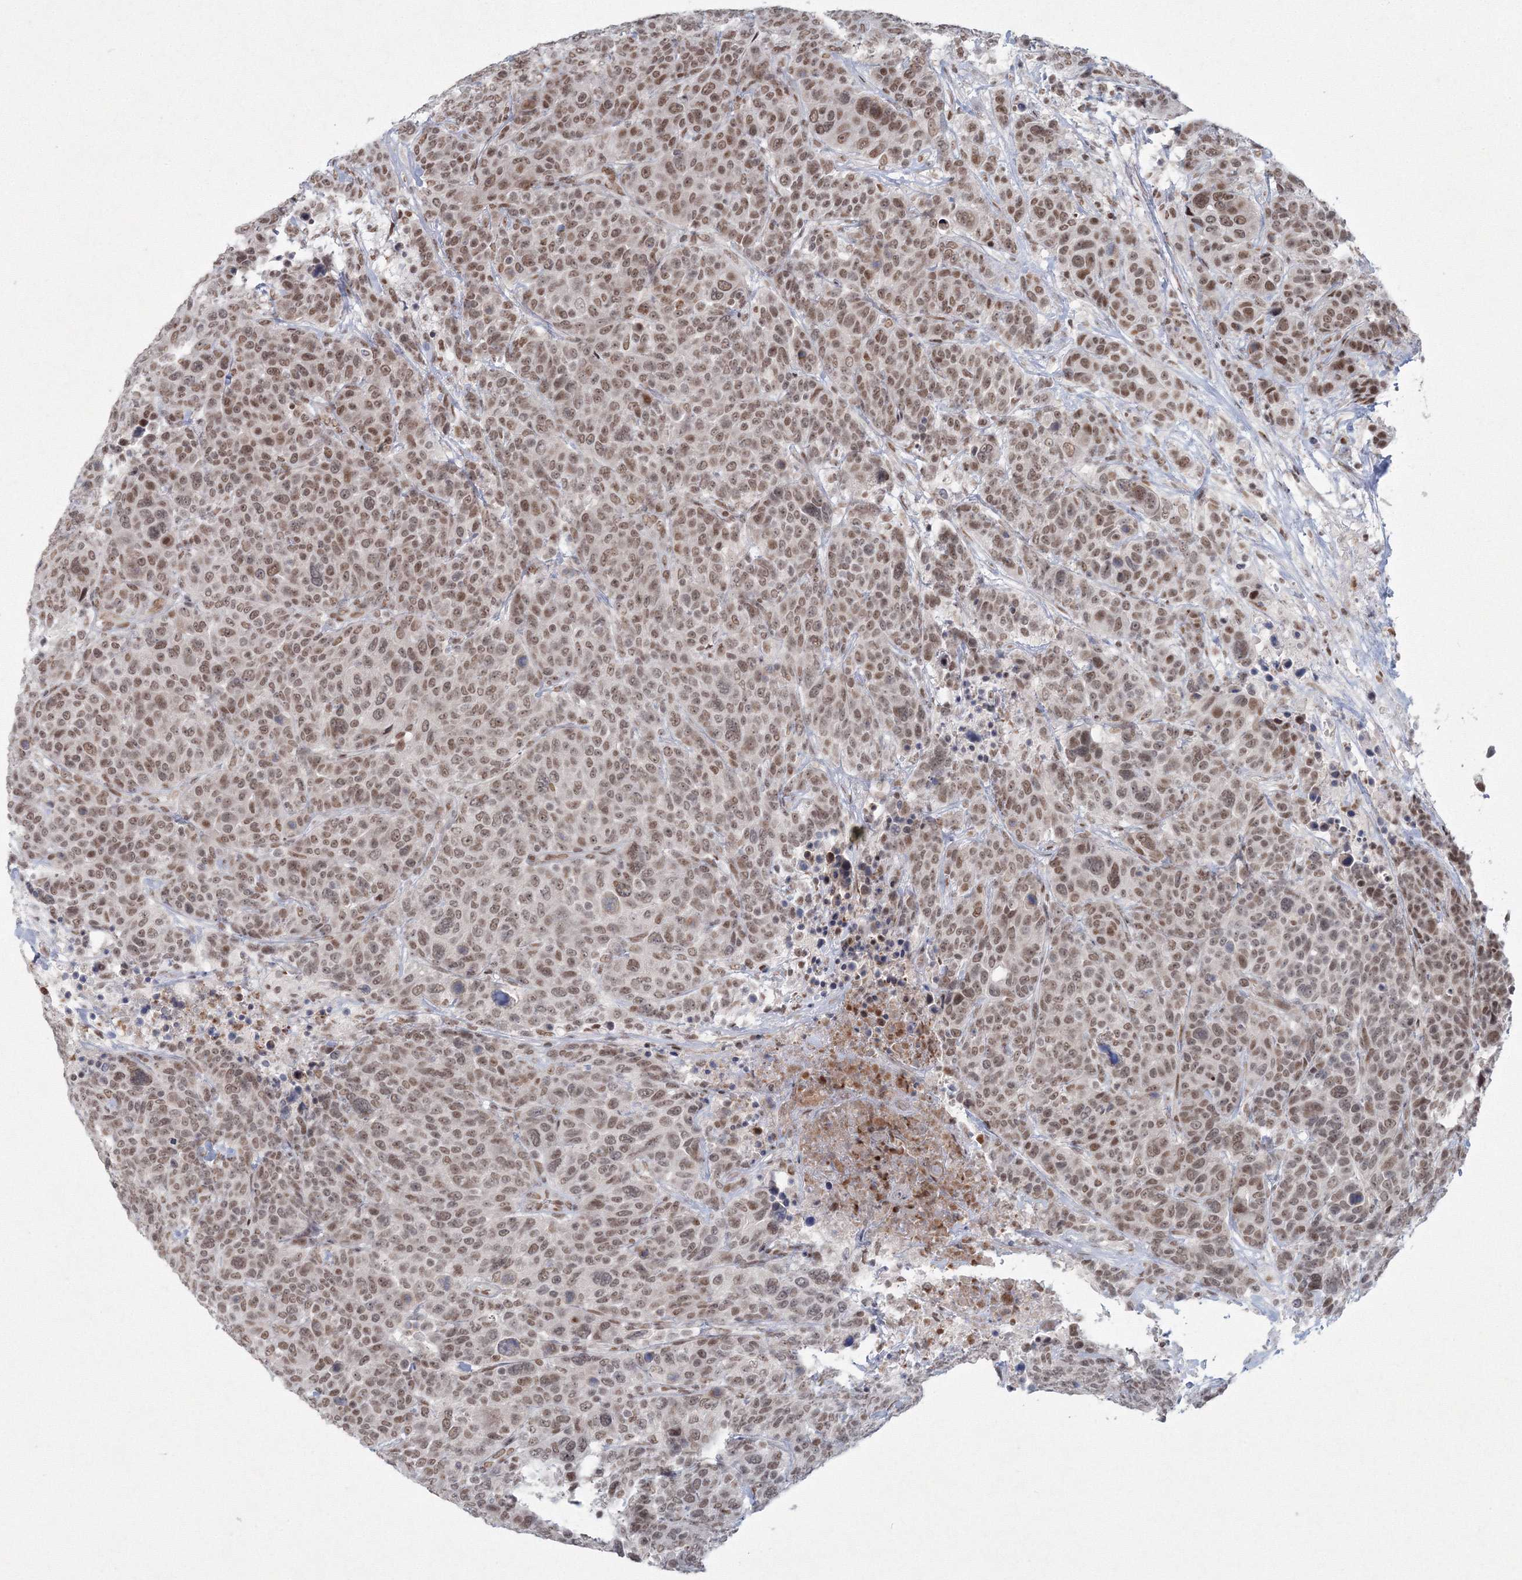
{"staining": {"intensity": "moderate", "quantity": ">75%", "location": "nuclear"}, "tissue": "breast cancer", "cell_type": "Tumor cells", "image_type": "cancer", "snomed": [{"axis": "morphology", "description": "Duct carcinoma"}, {"axis": "topography", "description": "Breast"}], "caption": "Breast intraductal carcinoma stained with DAB immunohistochemistry (IHC) demonstrates medium levels of moderate nuclear positivity in about >75% of tumor cells. Using DAB (3,3'-diaminobenzidine) (brown) and hematoxylin (blue) stains, captured at high magnification using brightfield microscopy.", "gene": "C3orf33", "patient": {"sex": "female", "age": 37}}